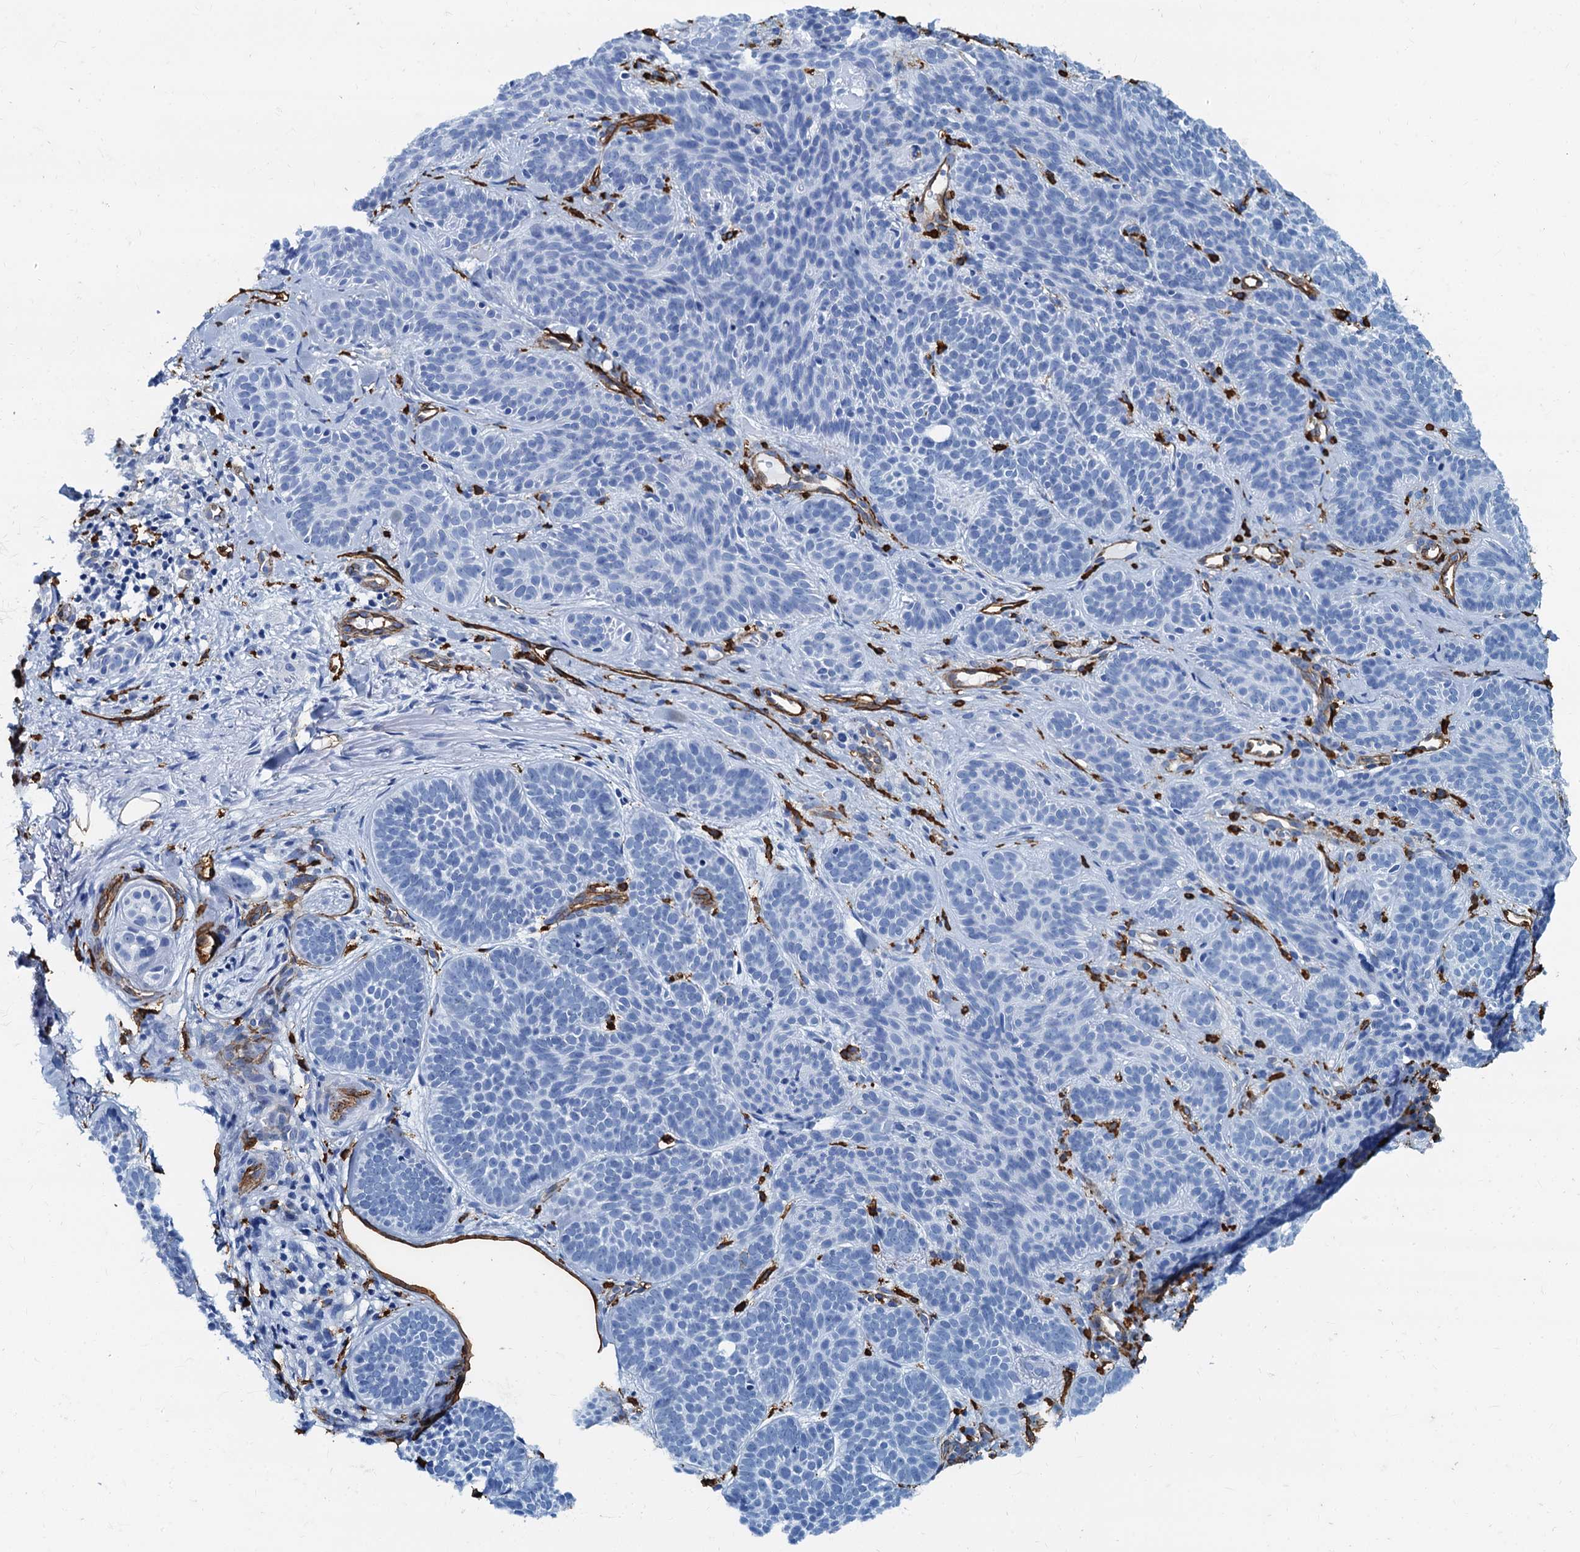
{"staining": {"intensity": "negative", "quantity": "none", "location": "none"}, "tissue": "skin cancer", "cell_type": "Tumor cells", "image_type": "cancer", "snomed": [{"axis": "morphology", "description": "Basal cell carcinoma"}, {"axis": "topography", "description": "Skin"}], "caption": "A micrograph of human skin cancer is negative for staining in tumor cells.", "gene": "CAVIN2", "patient": {"sex": "male", "age": 85}}